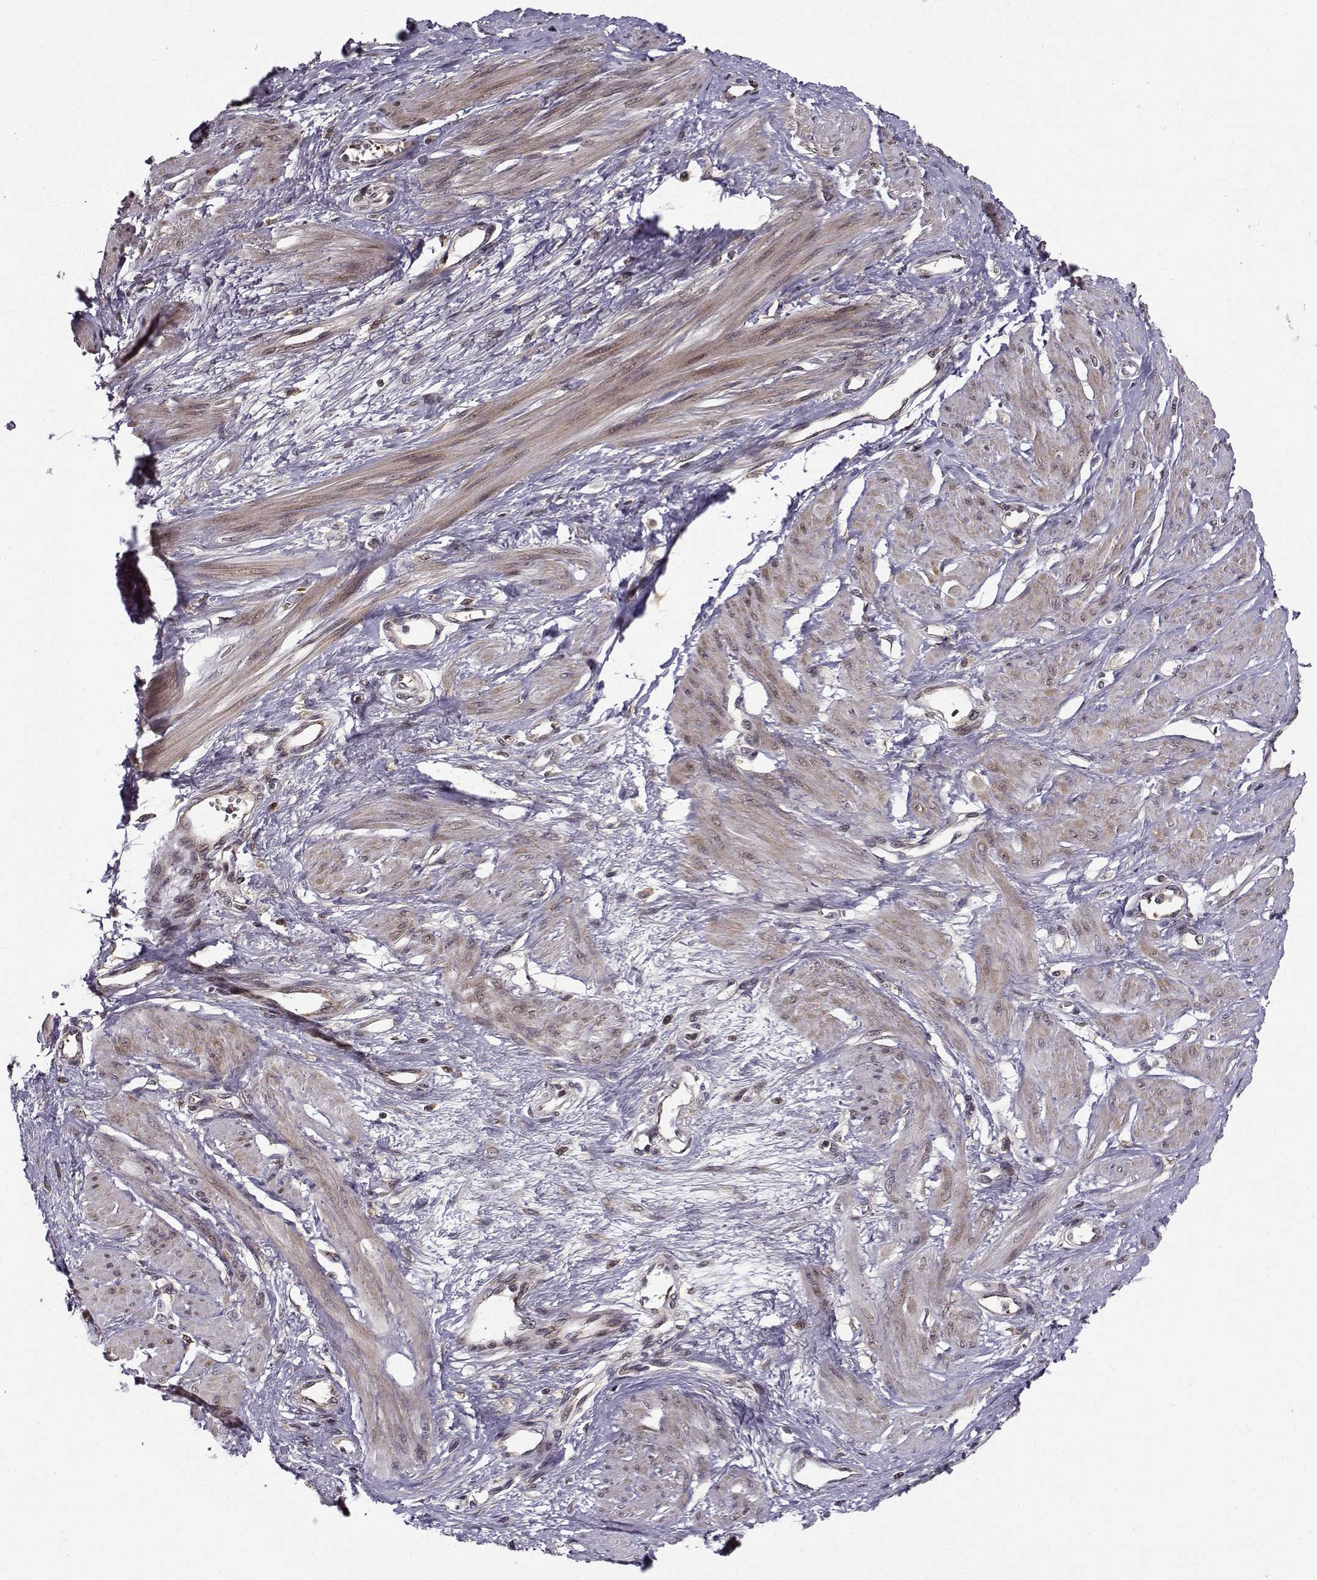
{"staining": {"intensity": "moderate", "quantity": "25%-75%", "location": "cytoplasmic/membranous"}, "tissue": "smooth muscle", "cell_type": "Smooth muscle cells", "image_type": "normal", "snomed": [{"axis": "morphology", "description": "Normal tissue, NOS"}, {"axis": "topography", "description": "Smooth muscle"}, {"axis": "topography", "description": "Uterus"}], "caption": "A micrograph of smooth muscle stained for a protein exhibits moderate cytoplasmic/membranous brown staining in smooth muscle cells. The staining was performed using DAB, with brown indicating positive protein expression. Nuclei are stained blue with hematoxylin.", "gene": "RPL31", "patient": {"sex": "female", "age": 39}}